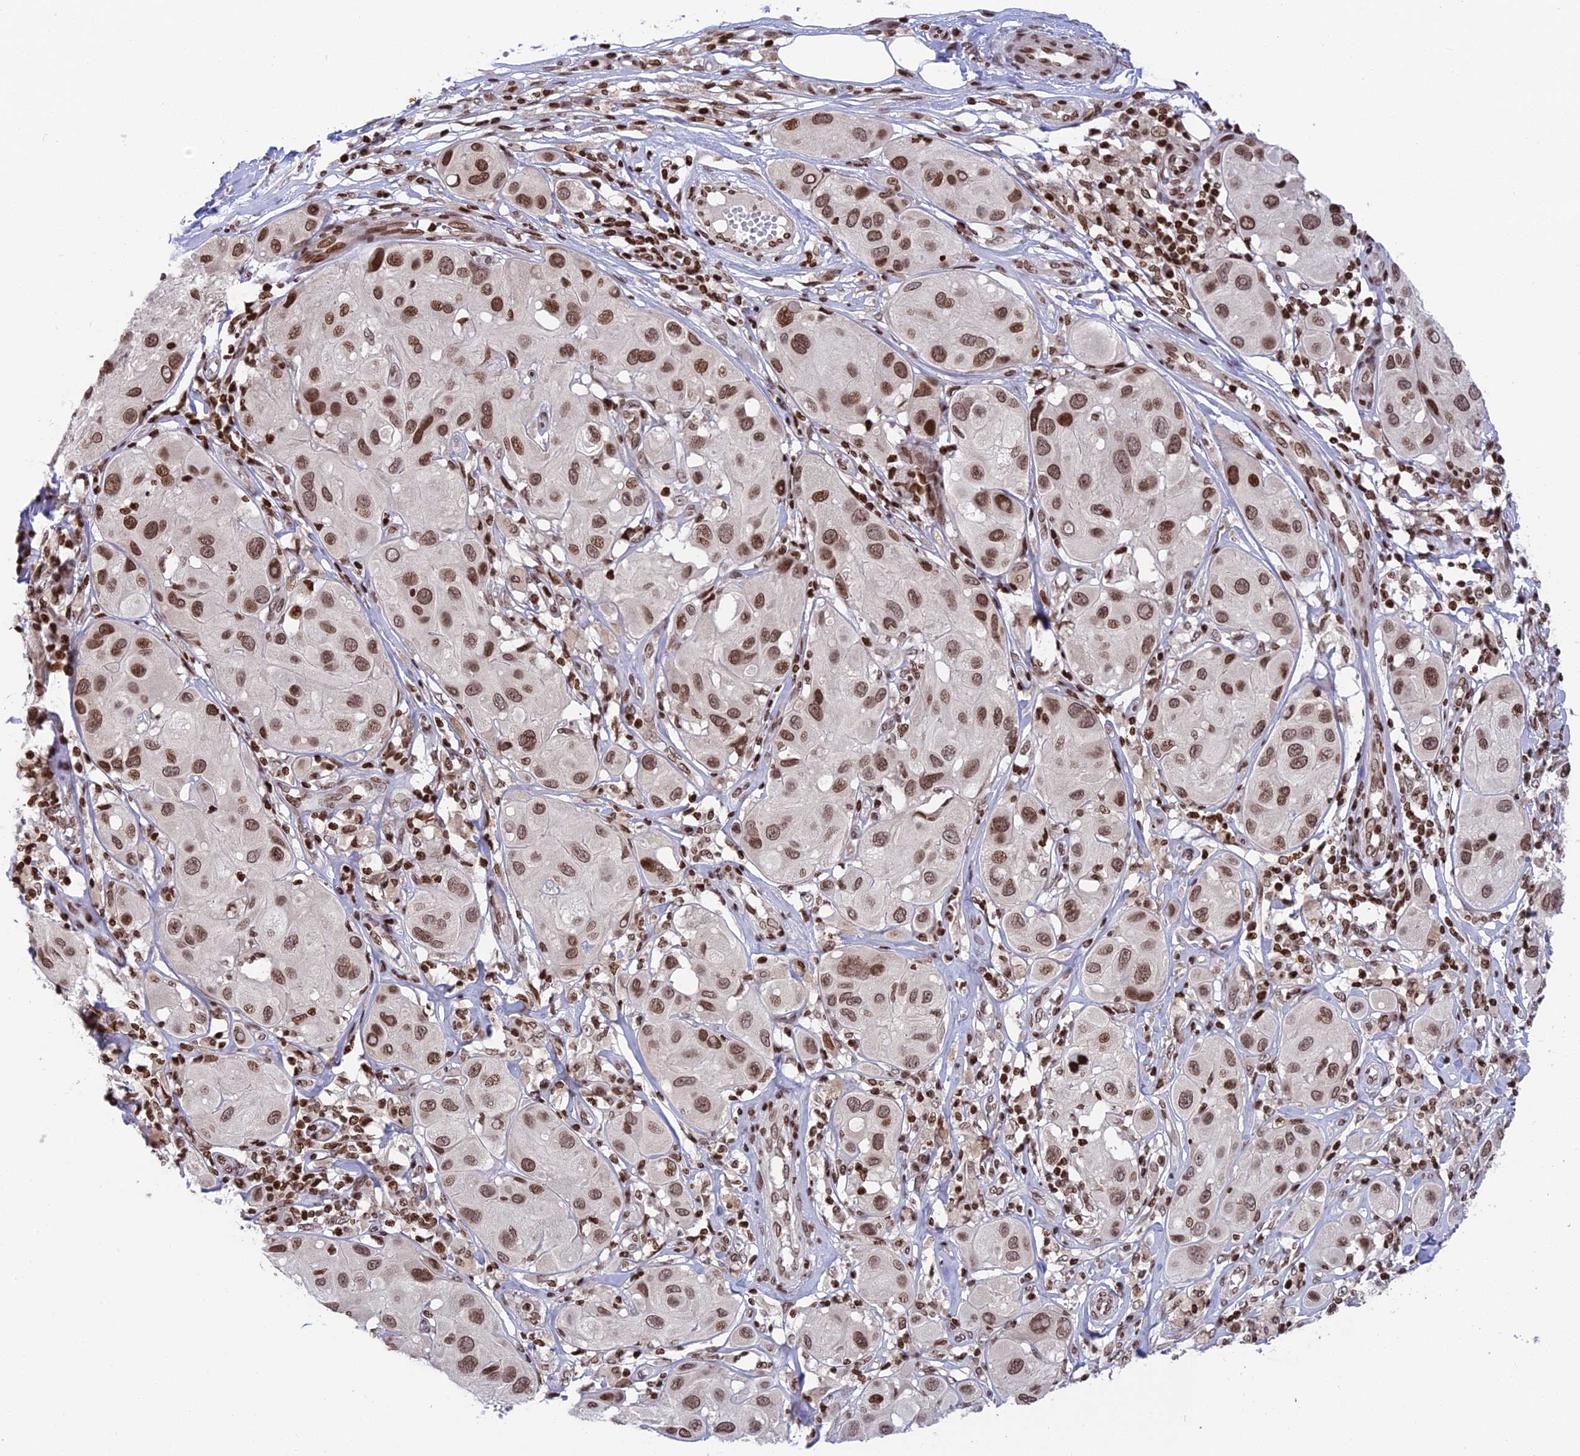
{"staining": {"intensity": "moderate", "quantity": ">75%", "location": "nuclear"}, "tissue": "melanoma", "cell_type": "Tumor cells", "image_type": "cancer", "snomed": [{"axis": "morphology", "description": "Malignant melanoma, Metastatic site"}, {"axis": "topography", "description": "Skin"}], "caption": "Immunohistochemical staining of malignant melanoma (metastatic site) demonstrates medium levels of moderate nuclear protein staining in about >75% of tumor cells. Using DAB (brown) and hematoxylin (blue) stains, captured at high magnification using brightfield microscopy.", "gene": "TET2", "patient": {"sex": "male", "age": 41}}